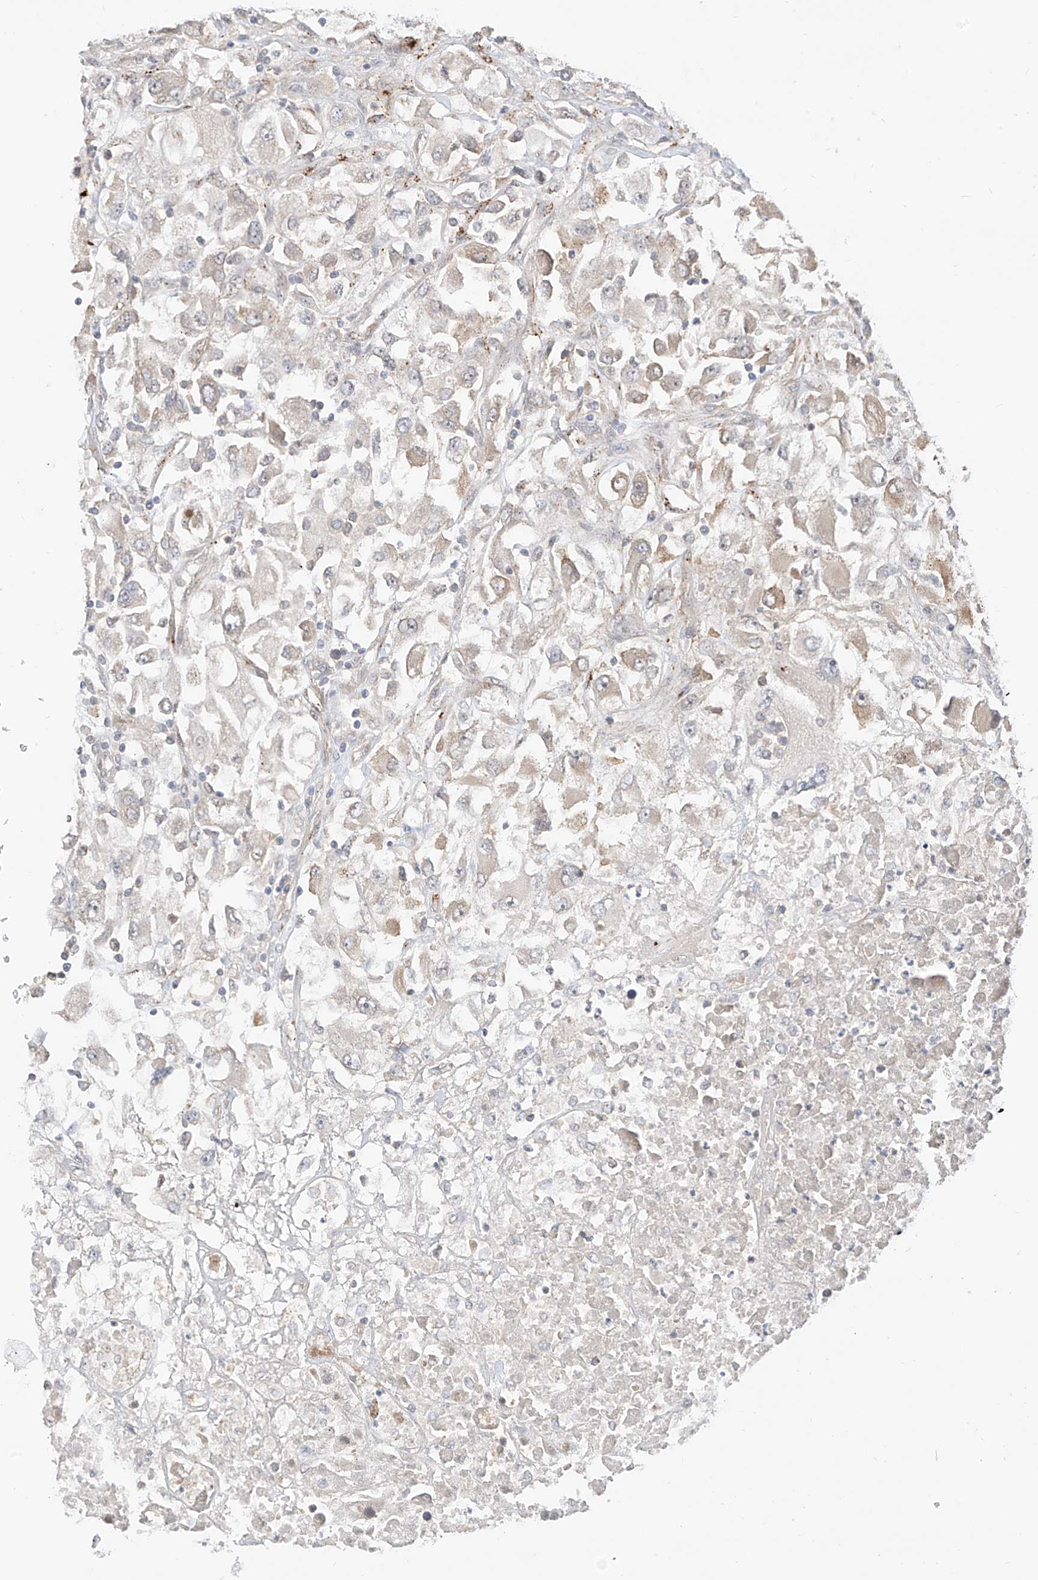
{"staining": {"intensity": "weak", "quantity": "<25%", "location": "cytoplasmic/membranous"}, "tissue": "renal cancer", "cell_type": "Tumor cells", "image_type": "cancer", "snomed": [{"axis": "morphology", "description": "Adenocarcinoma, NOS"}, {"axis": "topography", "description": "Kidney"}], "caption": "IHC photomicrograph of renal cancer (adenocarcinoma) stained for a protein (brown), which displays no positivity in tumor cells.", "gene": "MRTFA", "patient": {"sex": "female", "age": 52}}